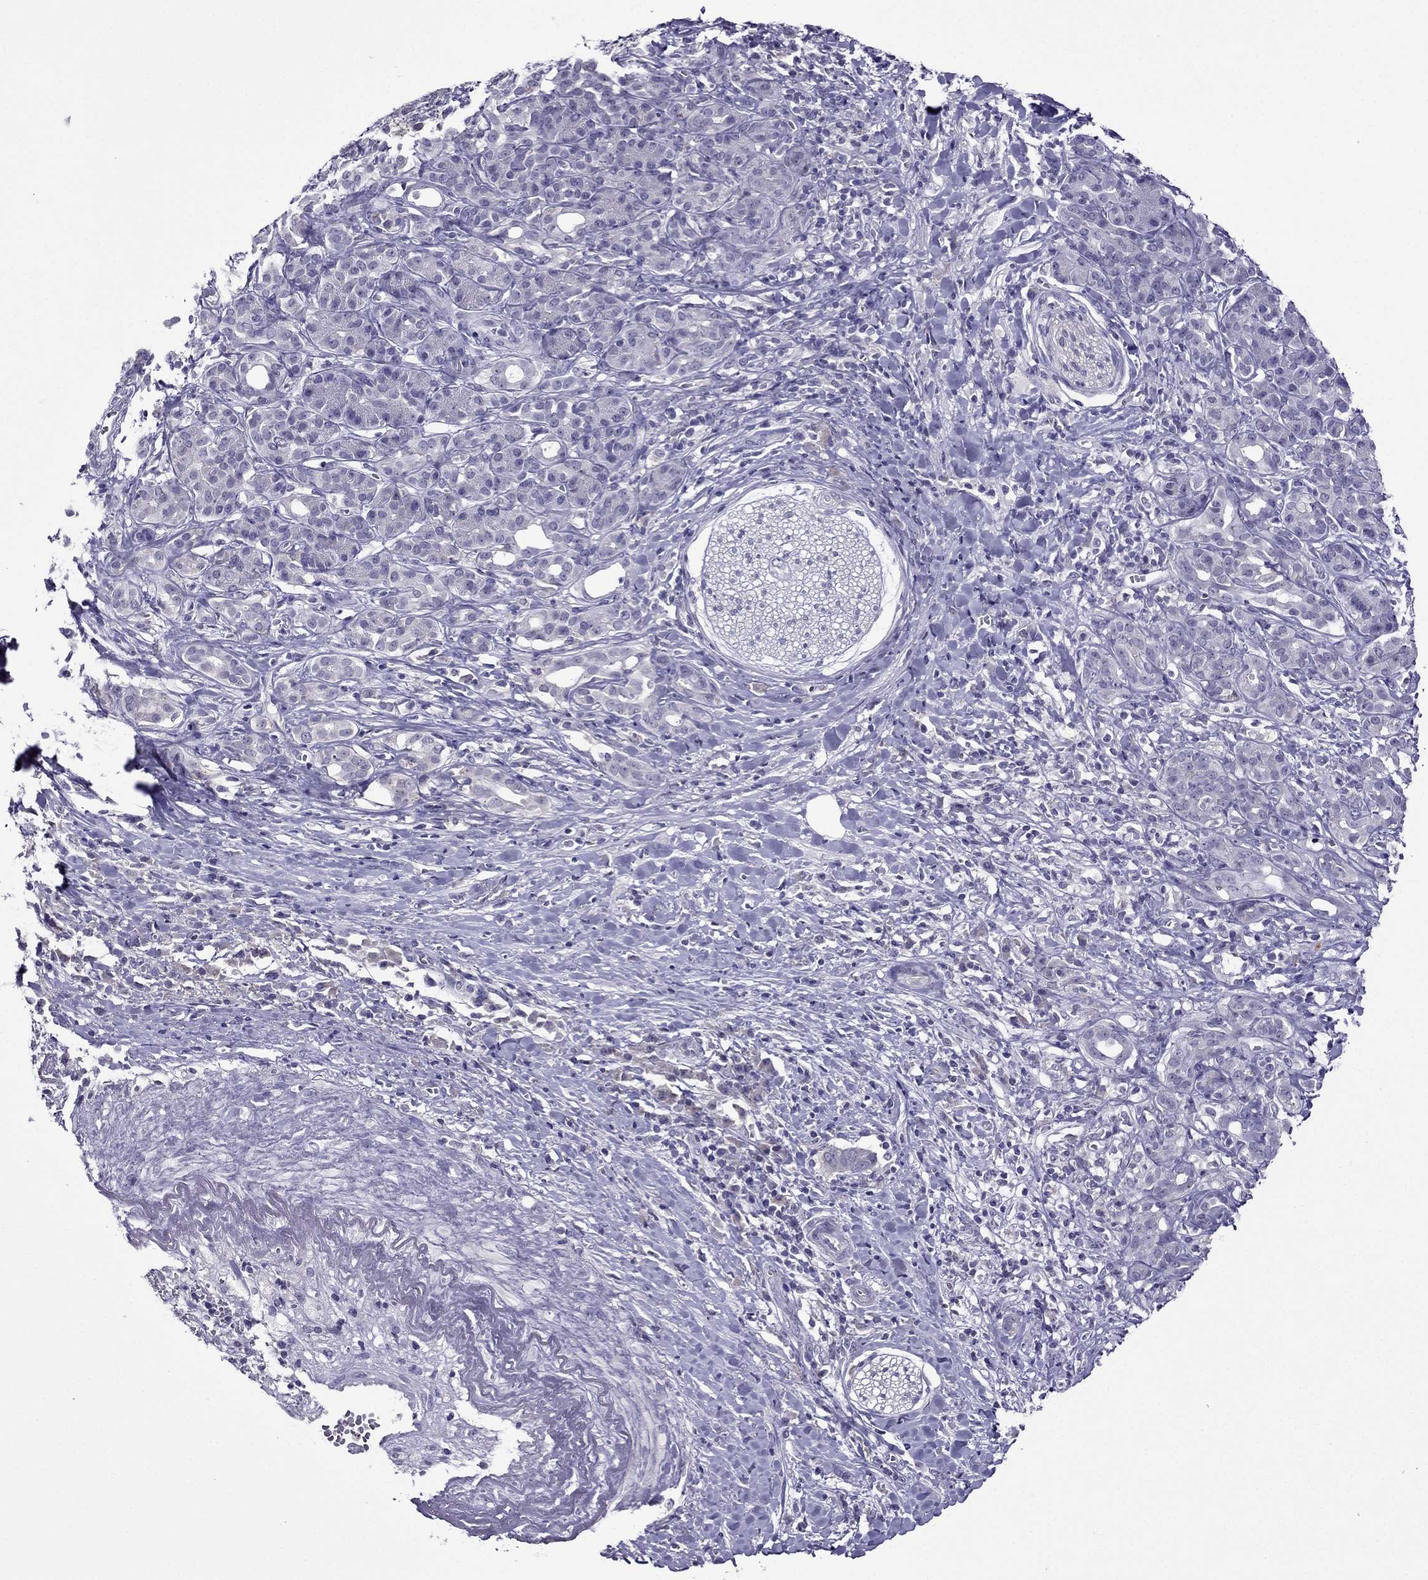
{"staining": {"intensity": "negative", "quantity": "none", "location": "none"}, "tissue": "pancreatic cancer", "cell_type": "Tumor cells", "image_type": "cancer", "snomed": [{"axis": "morphology", "description": "Adenocarcinoma, NOS"}, {"axis": "topography", "description": "Pancreas"}], "caption": "Tumor cells show no significant protein expression in pancreatic cancer (adenocarcinoma).", "gene": "SPTBN4", "patient": {"sex": "male", "age": 61}}